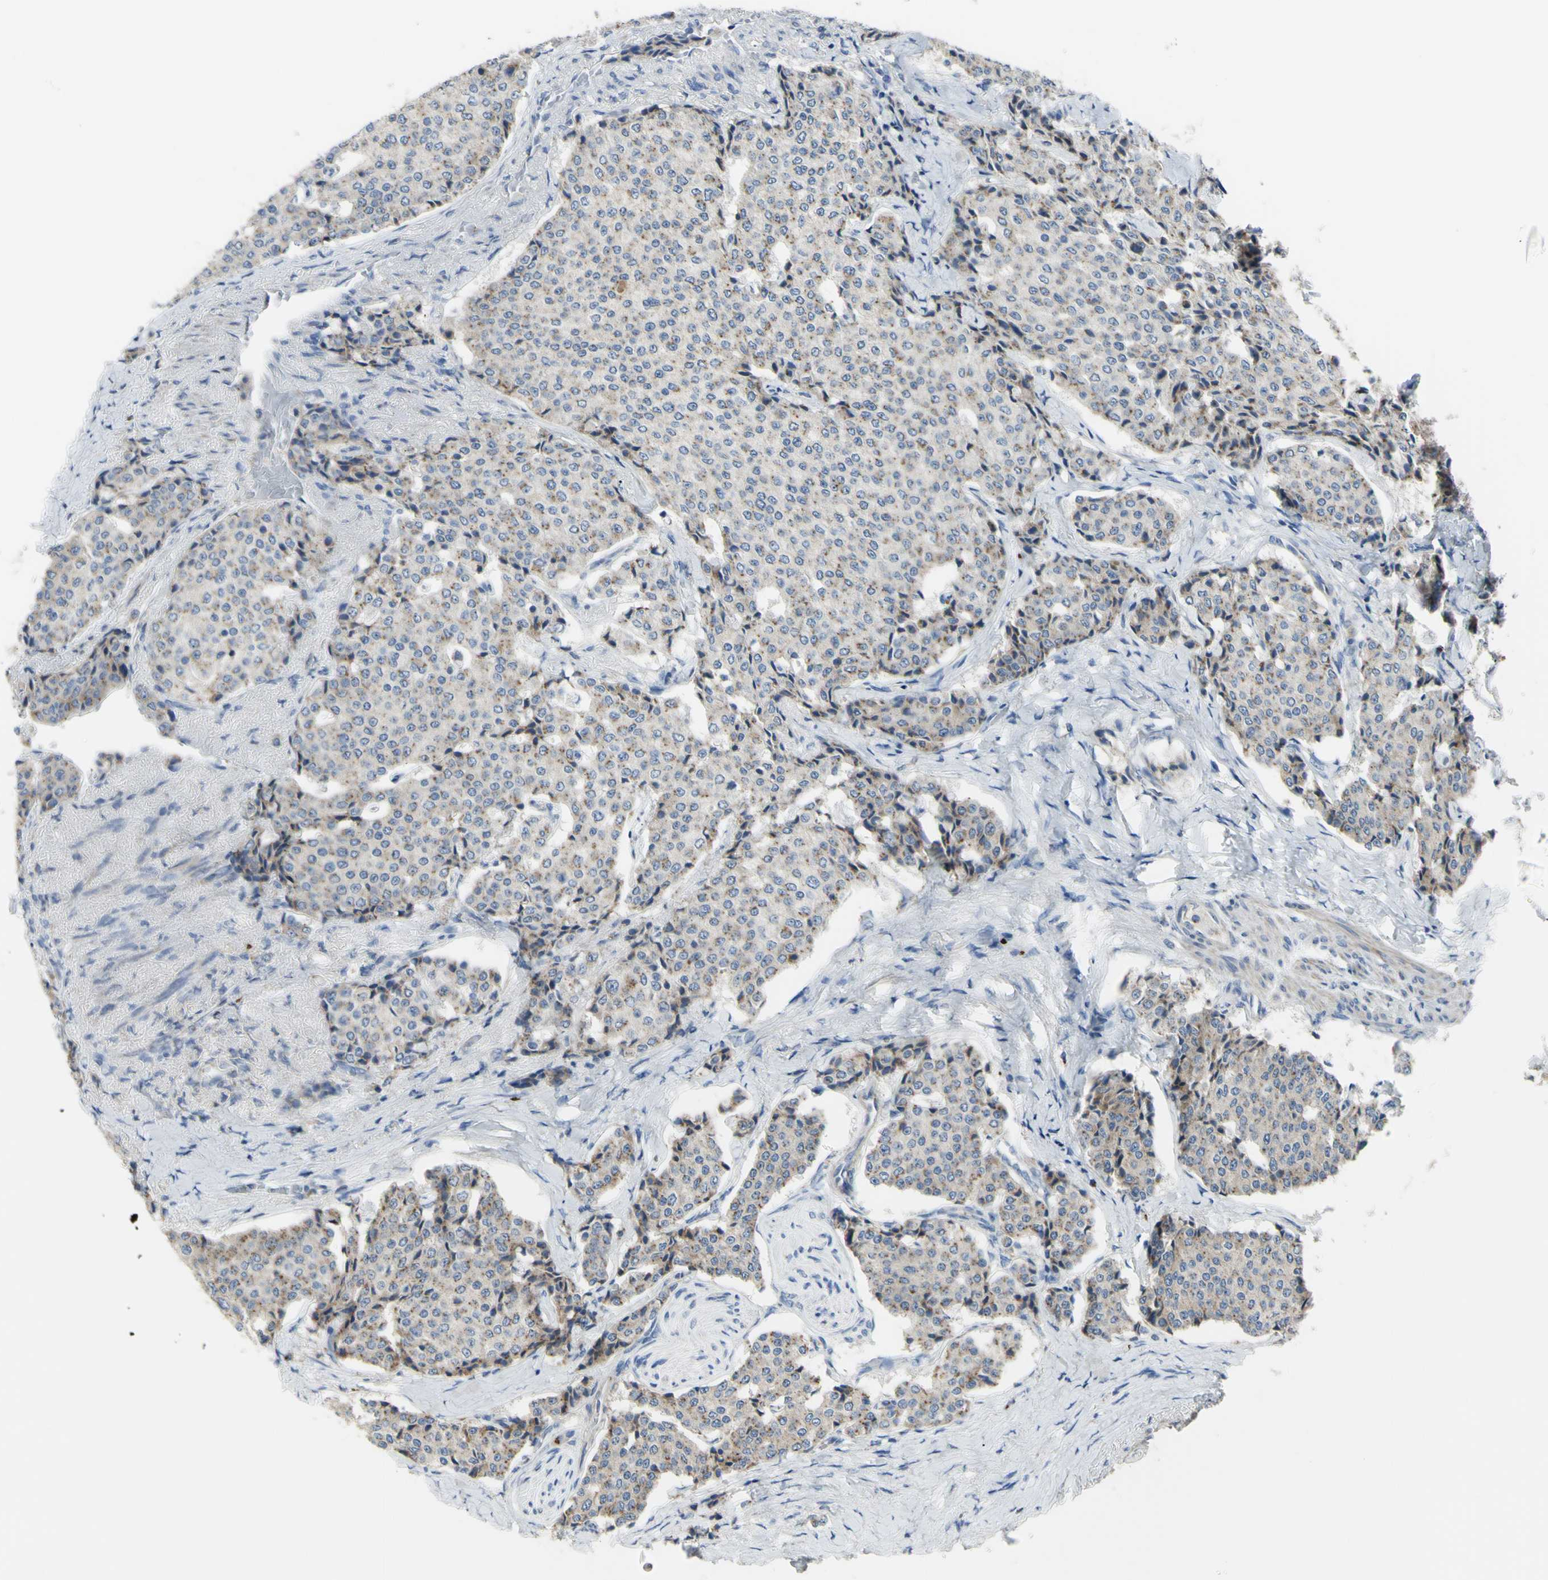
{"staining": {"intensity": "weak", "quantity": "25%-75%", "location": "cytoplasmic/membranous"}, "tissue": "carcinoid", "cell_type": "Tumor cells", "image_type": "cancer", "snomed": [{"axis": "morphology", "description": "Carcinoid, malignant, NOS"}, {"axis": "topography", "description": "Colon"}], "caption": "Tumor cells show low levels of weak cytoplasmic/membranous positivity in about 25%-75% of cells in carcinoid.", "gene": "B4GALT3", "patient": {"sex": "female", "age": 61}}